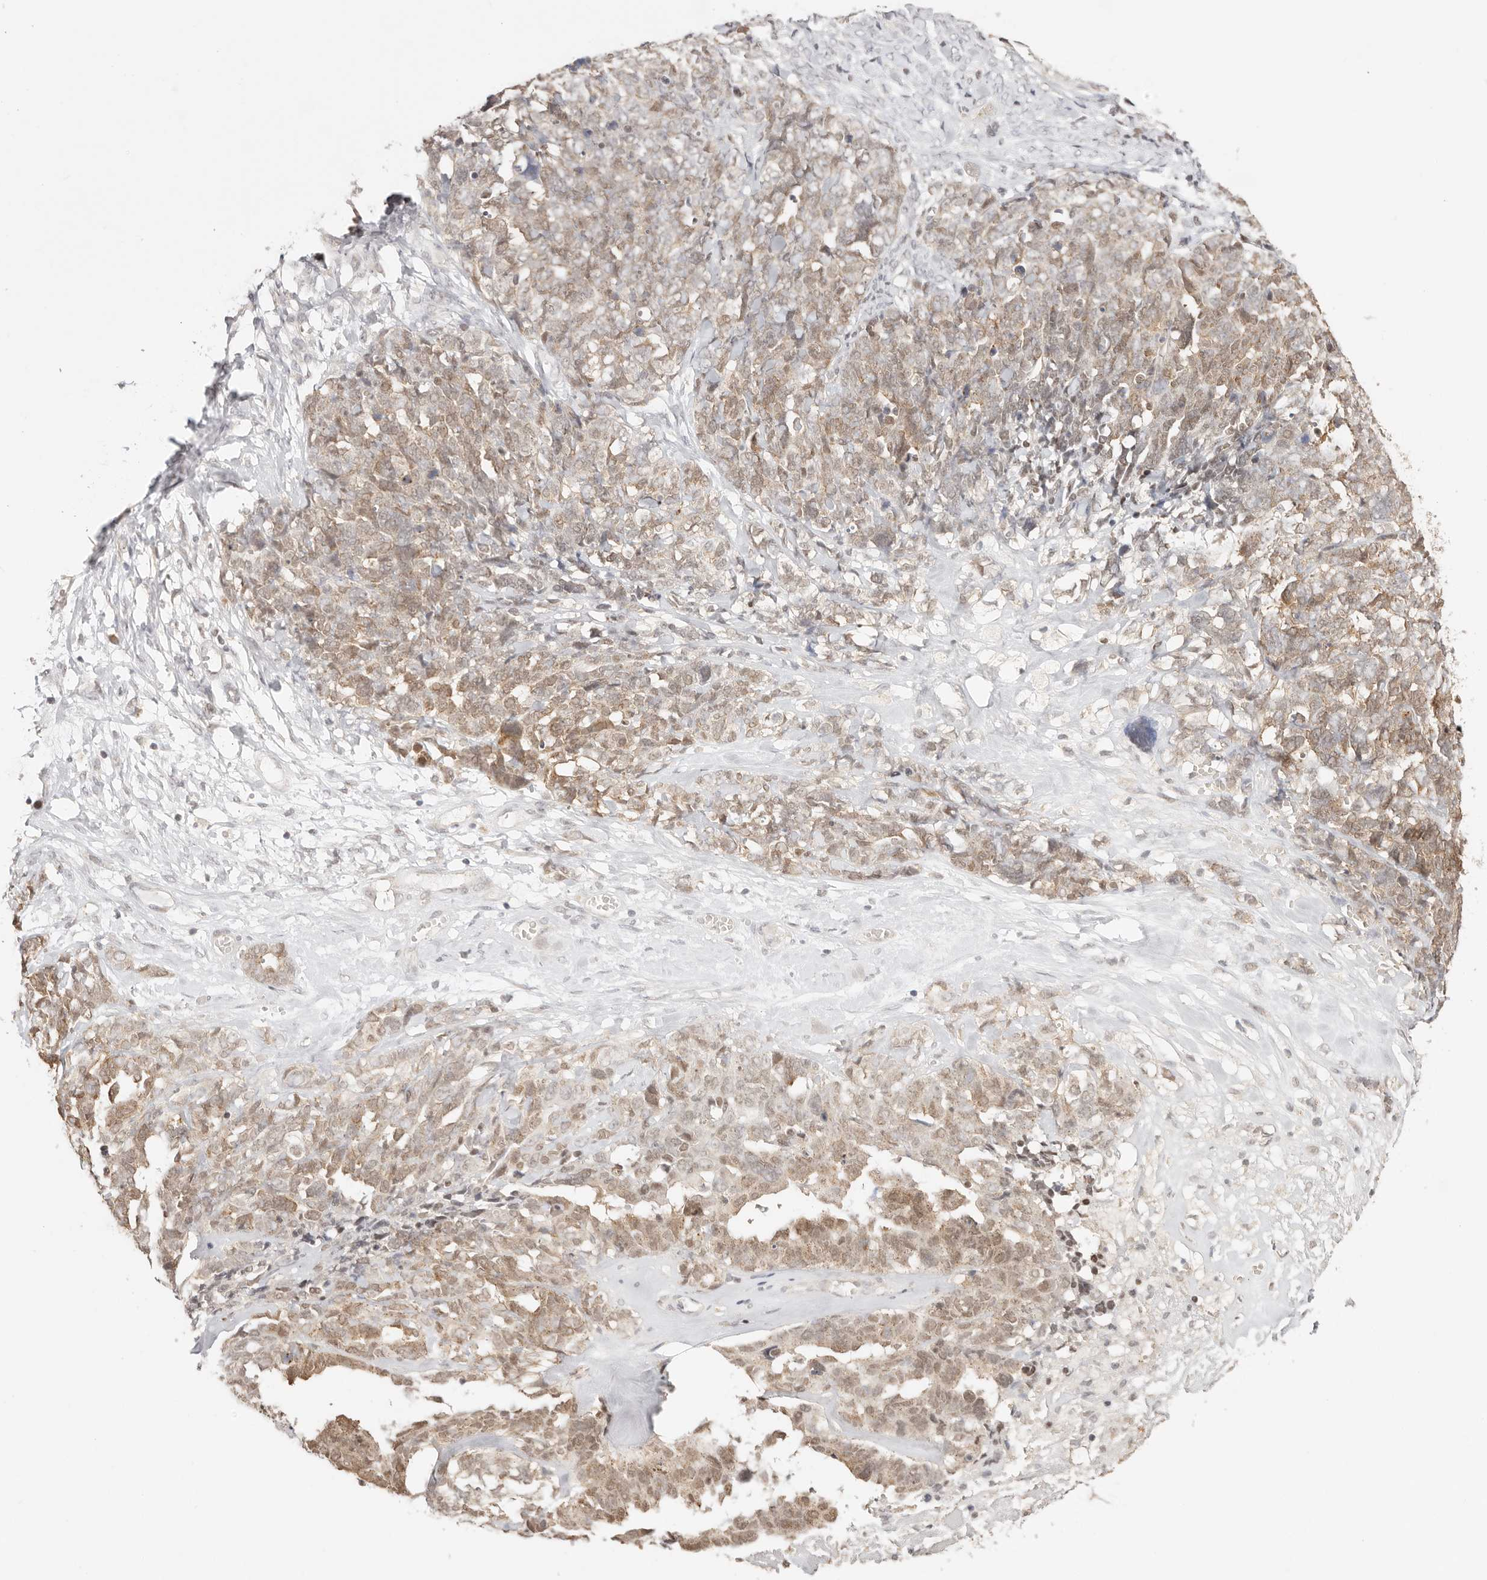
{"staining": {"intensity": "weak", "quantity": ">75%", "location": "cytoplasmic/membranous,nuclear"}, "tissue": "ovarian cancer", "cell_type": "Tumor cells", "image_type": "cancer", "snomed": [{"axis": "morphology", "description": "Cystadenocarcinoma, serous, NOS"}, {"axis": "topography", "description": "Ovary"}], "caption": "Ovarian cancer was stained to show a protein in brown. There is low levels of weak cytoplasmic/membranous and nuclear positivity in about >75% of tumor cells. Nuclei are stained in blue.", "gene": "RFC3", "patient": {"sex": "female", "age": 79}}